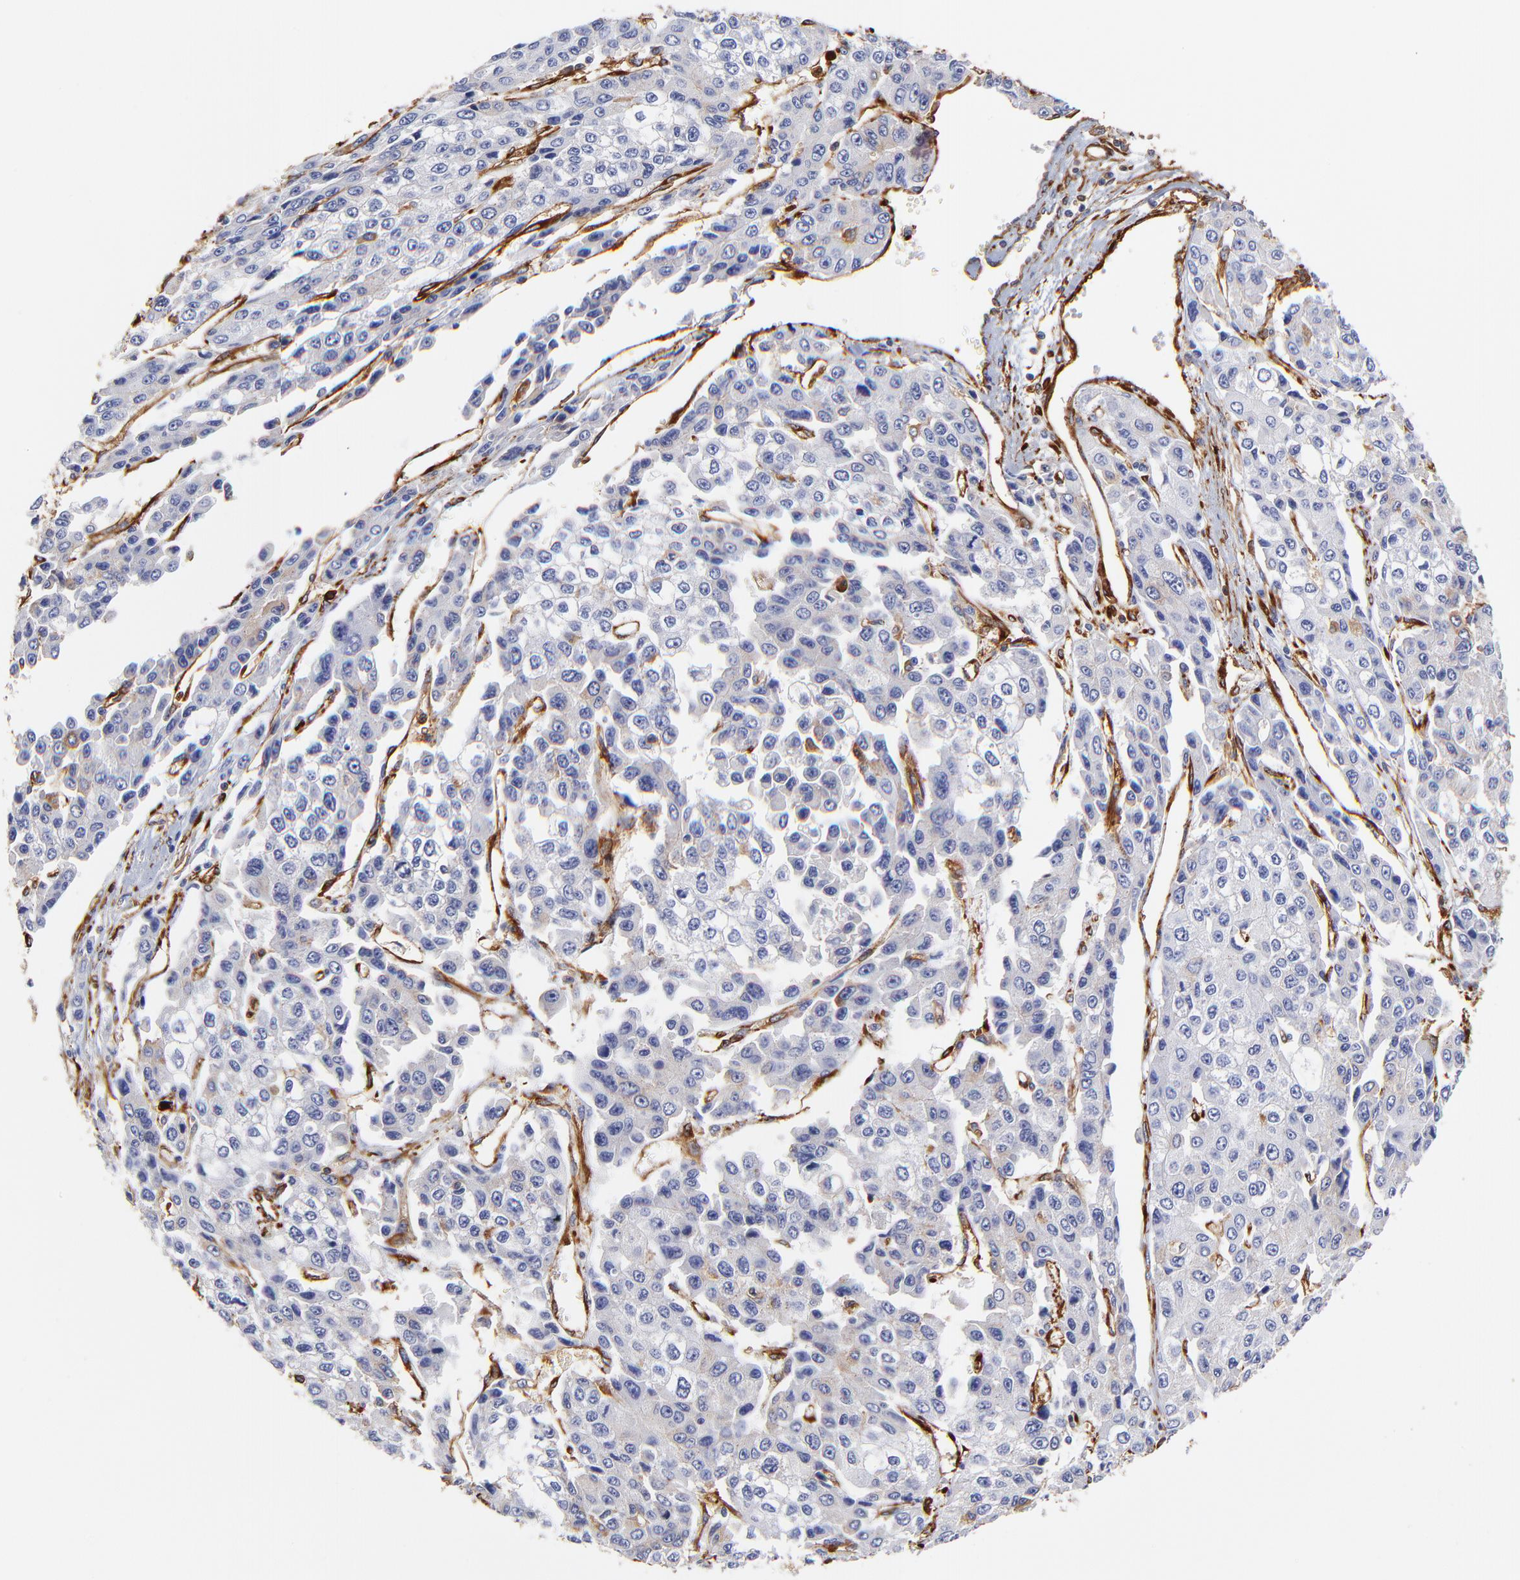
{"staining": {"intensity": "weak", "quantity": "<25%", "location": "cytoplasmic/membranous"}, "tissue": "liver cancer", "cell_type": "Tumor cells", "image_type": "cancer", "snomed": [{"axis": "morphology", "description": "Carcinoma, Hepatocellular, NOS"}, {"axis": "topography", "description": "Liver"}], "caption": "The micrograph demonstrates no staining of tumor cells in liver cancer.", "gene": "FLNA", "patient": {"sex": "female", "age": 66}}